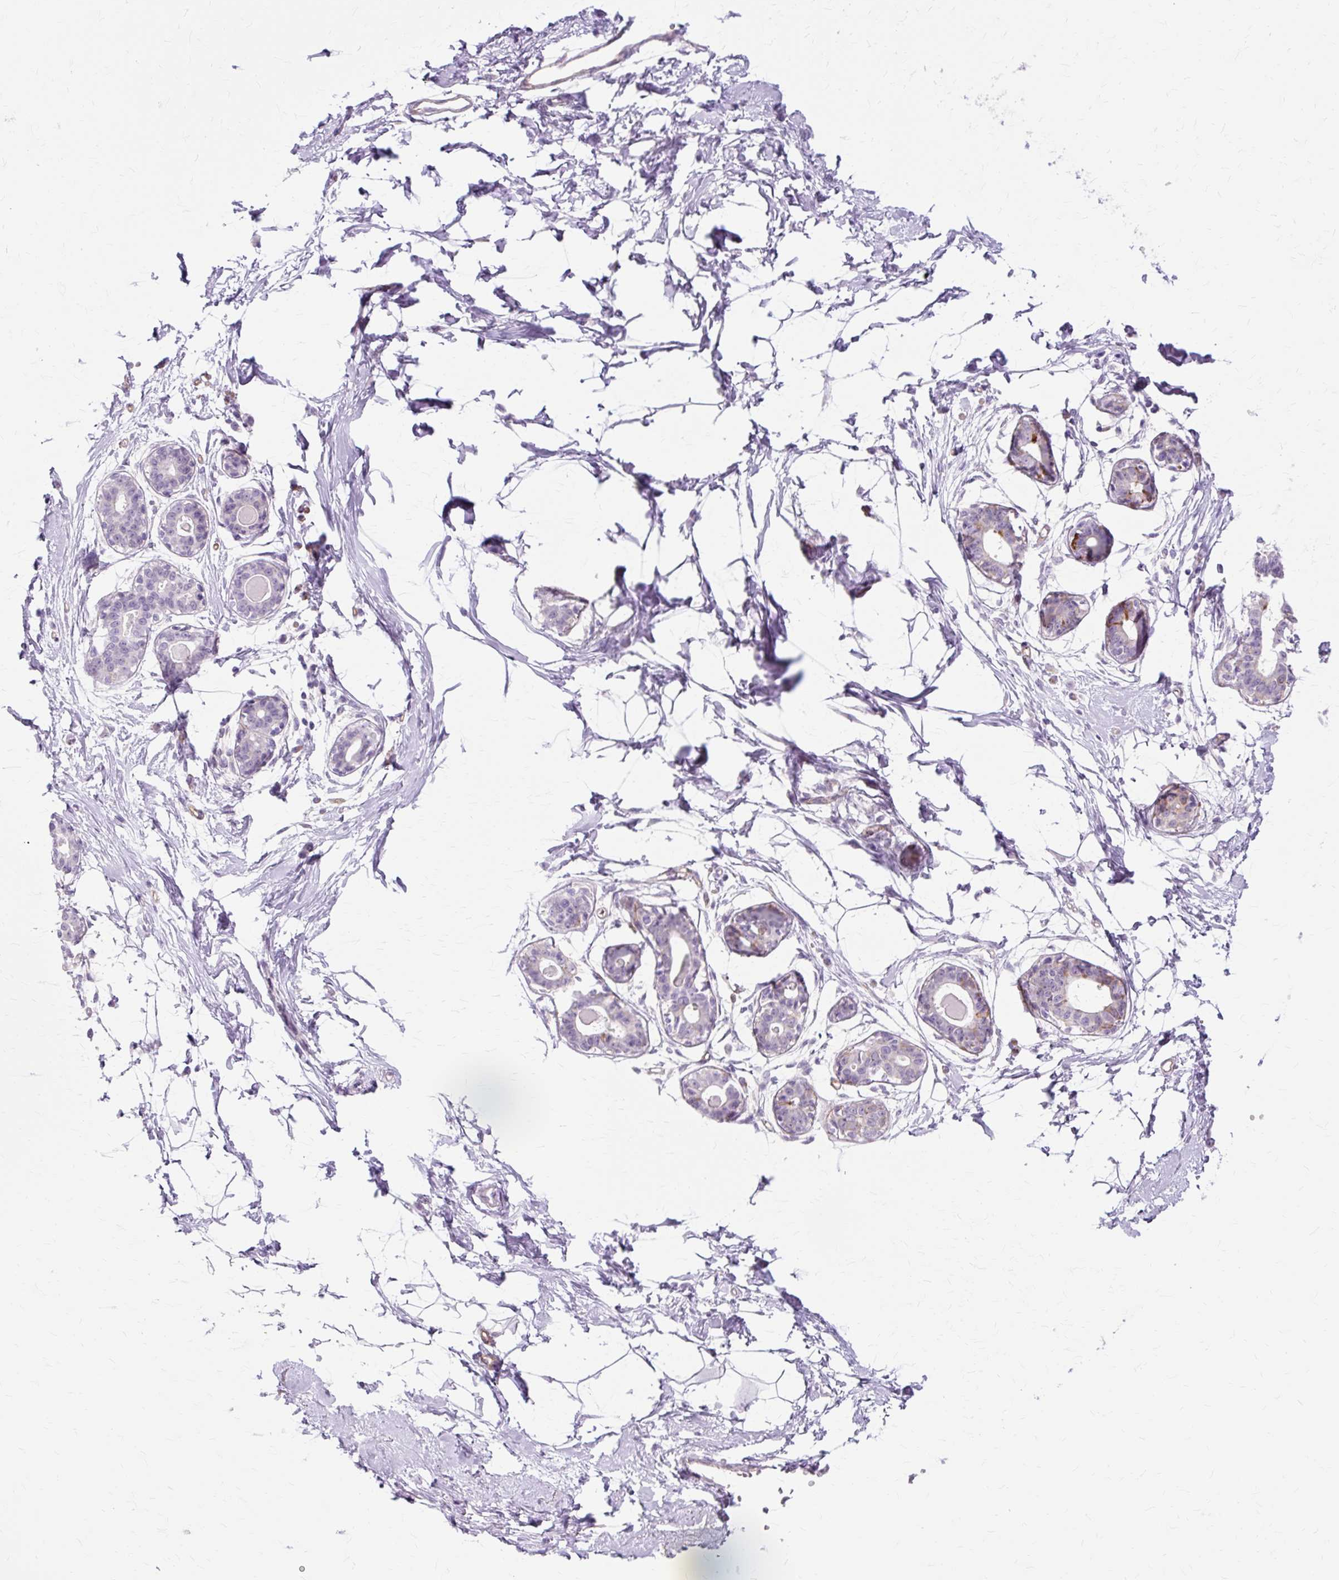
{"staining": {"intensity": "negative", "quantity": "none", "location": "none"}, "tissue": "breast", "cell_type": "Adipocytes", "image_type": "normal", "snomed": [{"axis": "morphology", "description": "Normal tissue, NOS"}, {"axis": "topography", "description": "Breast"}], "caption": "High power microscopy image of an immunohistochemistry (IHC) image of unremarkable breast, revealing no significant expression in adipocytes. The staining is performed using DAB brown chromogen with nuclei counter-stained in using hematoxylin.", "gene": "ZNF35", "patient": {"sex": "female", "age": 45}}